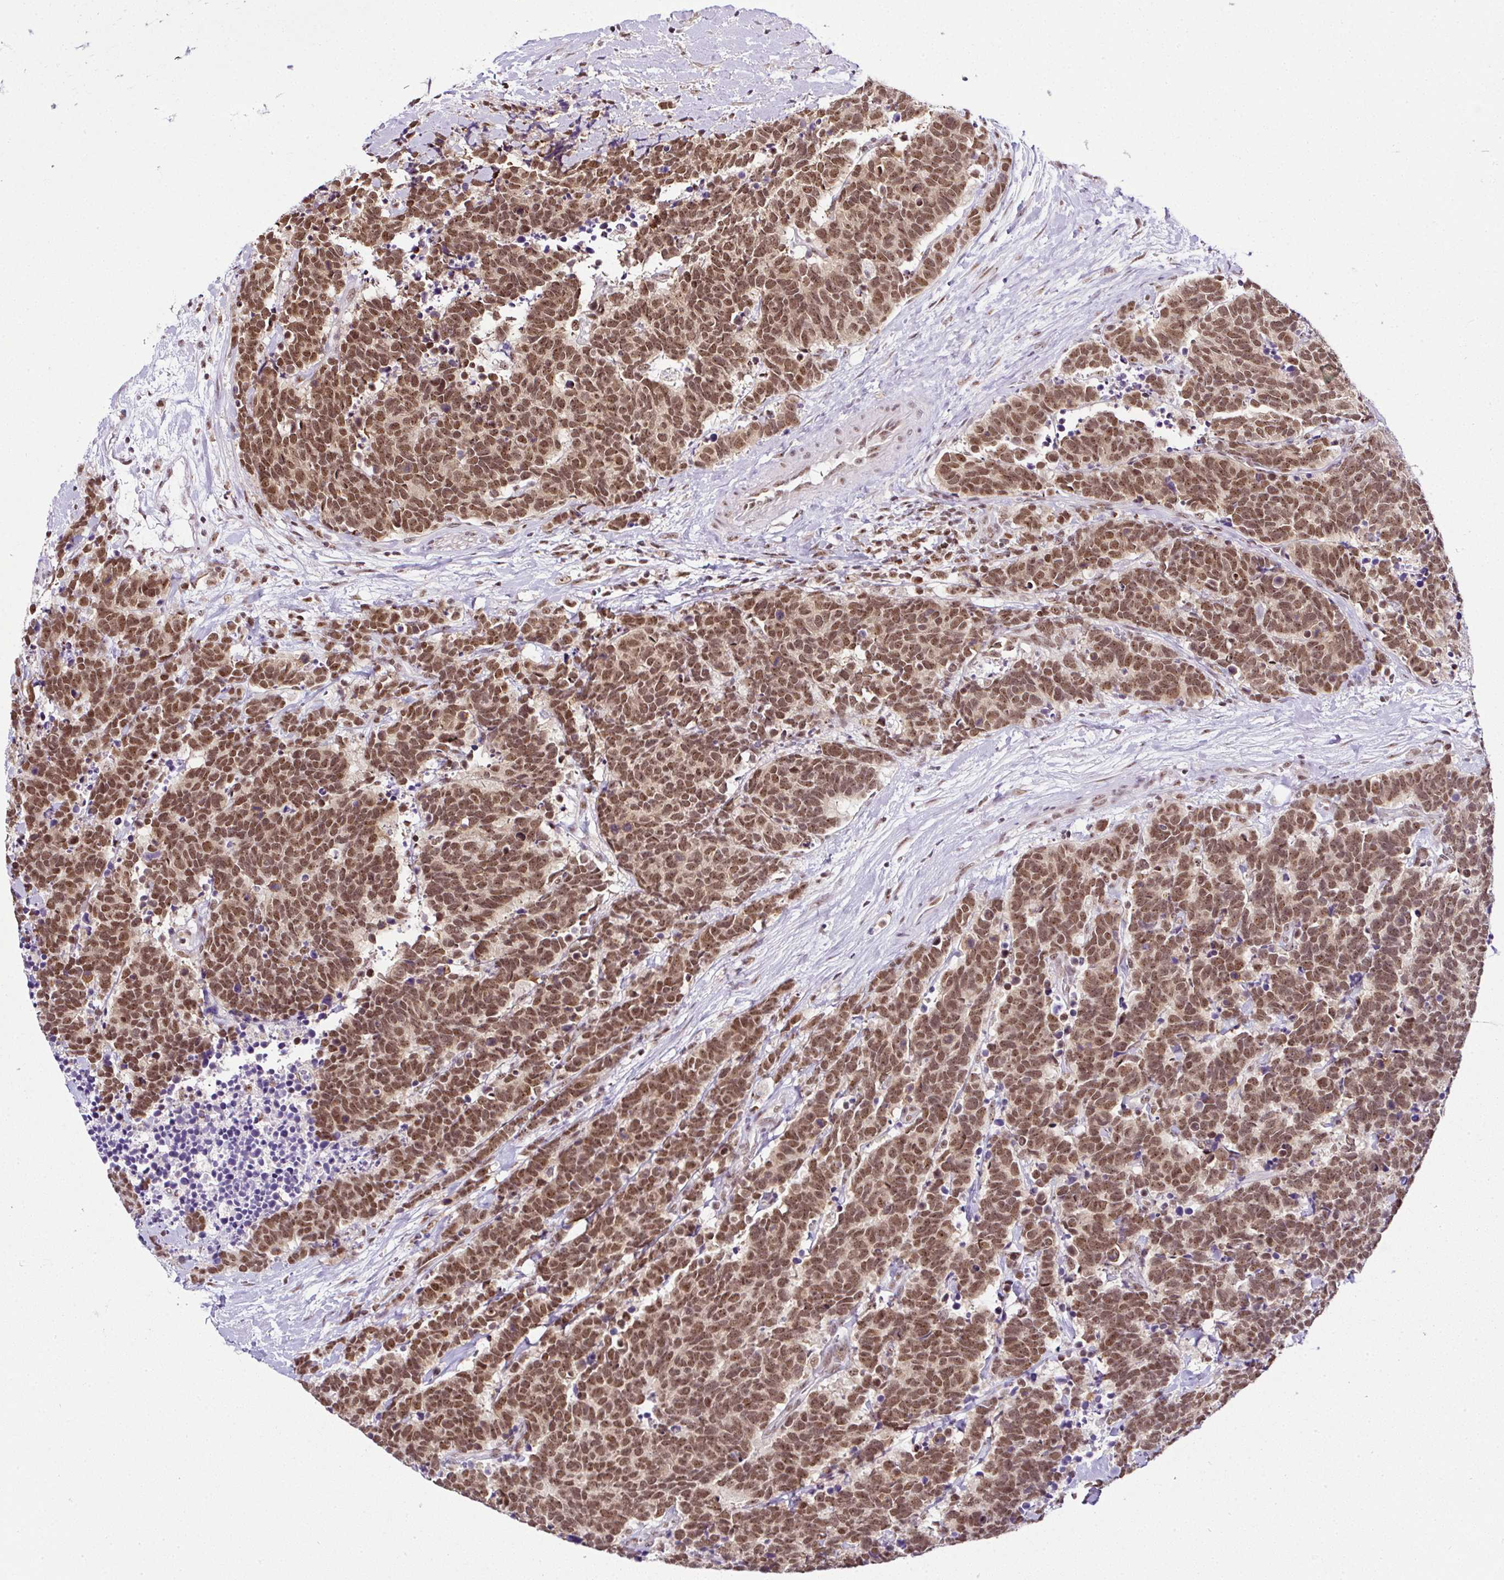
{"staining": {"intensity": "moderate", "quantity": ">75%", "location": "nuclear"}, "tissue": "carcinoid", "cell_type": "Tumor cells", "image_type": "cancer", "snomed": [{"axis": "morphology", "description": "Carcinoma, NOS"}, {"axis": "morphology", "description": "Carcinoid, malignant, NOS"}, {"axis": "topography", "description": "Prostate"}], "caption": "Malignant carcinoid stained with DAB (3,3'-diaminobenzidine) immunohistochemistry demonstrates medium levels of moderate nuclear staining in about >75% of tumor cells. Nuclei are stained in blue.", "gene": "PTPN2", "patient": {"sex": "male", "age": 57}}